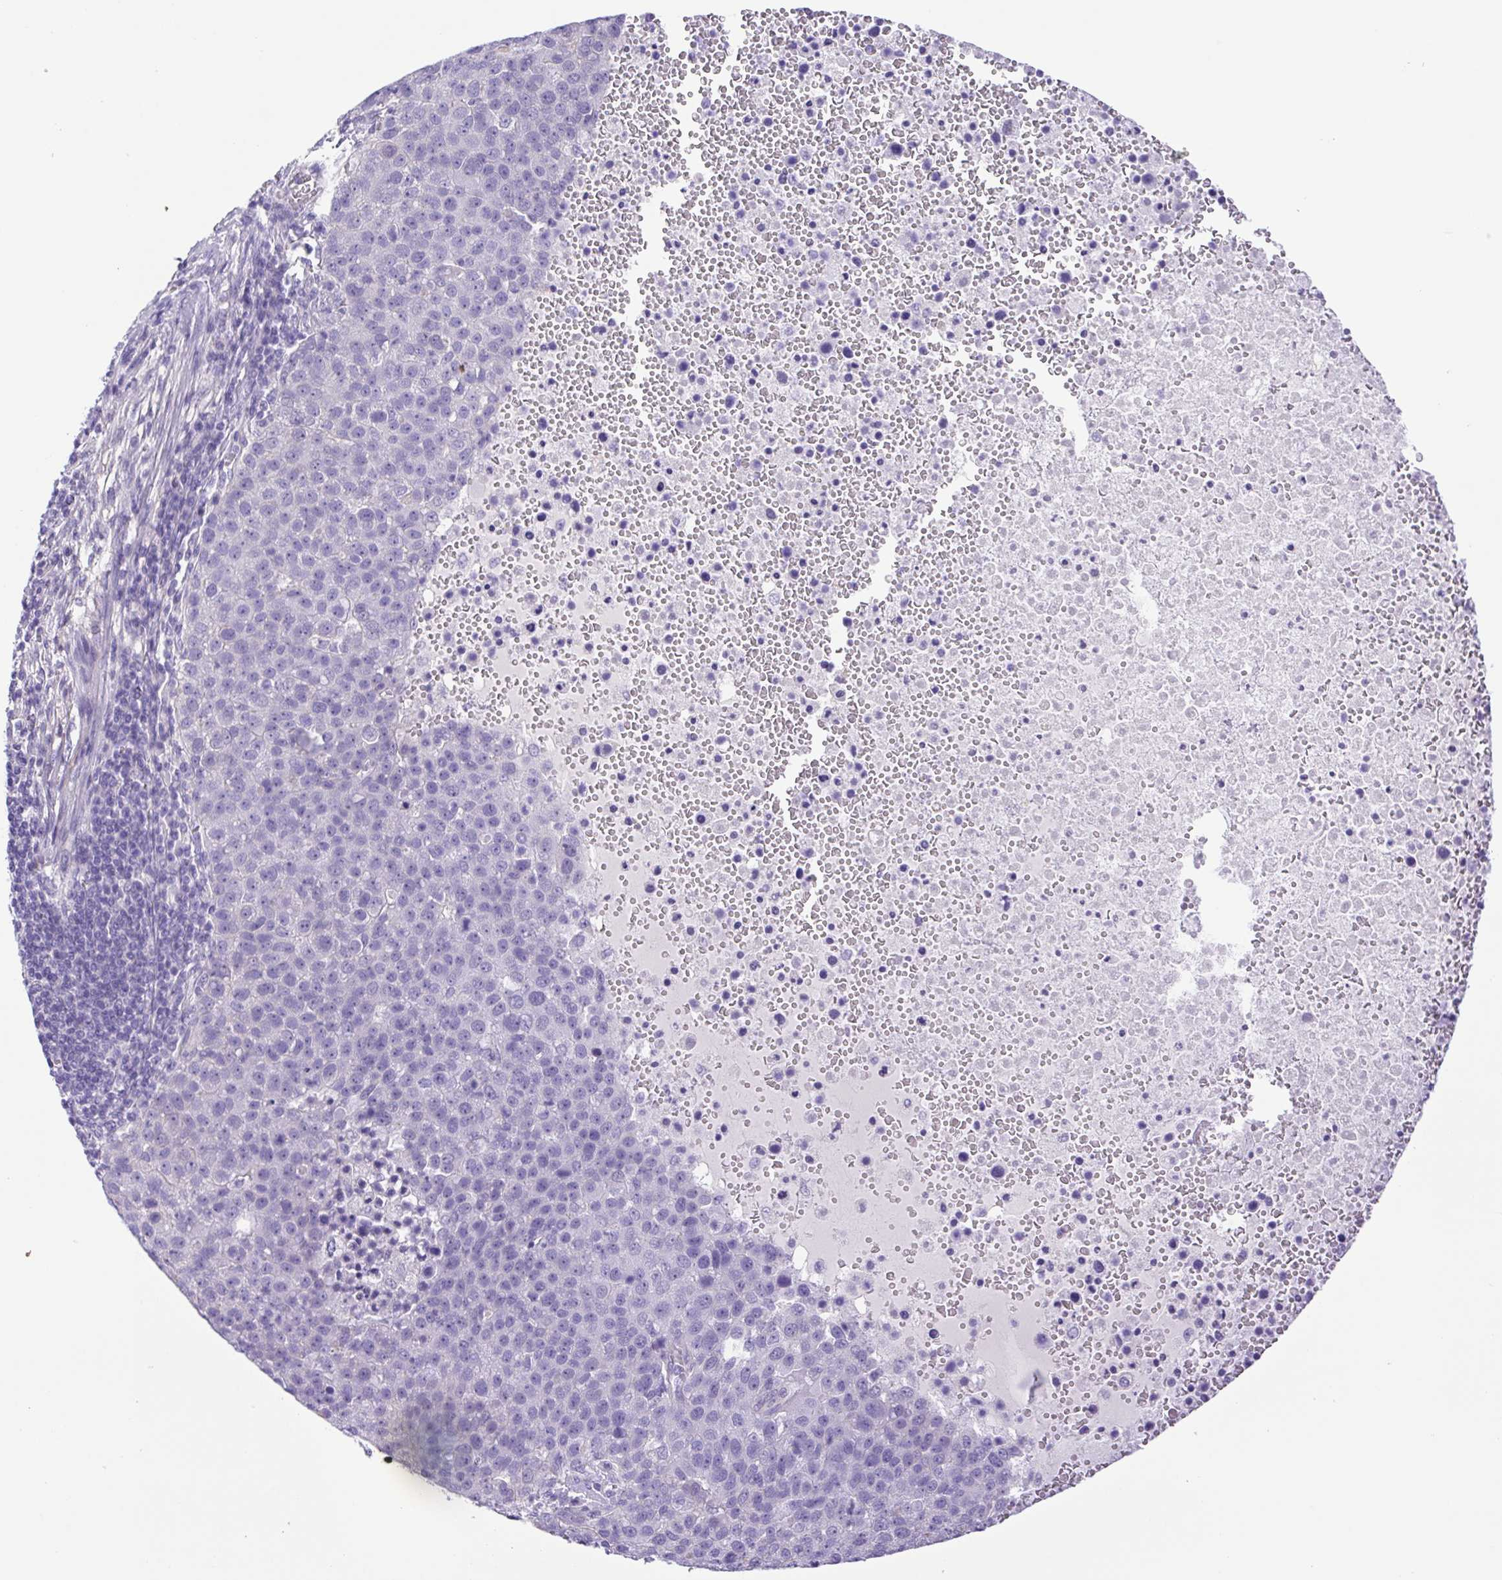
{"staining": {"intensity": "negative", "quantity": "none", "location": "none"}, "tissue": "pancreatic cancer", "cell_type": "Tumor cells", "image_type": "cancer", "snomed": [{"axis": "morphology", "description": "Adenocarcinoma, NOS"}, {"axis": "topography", "description": "Pancreas"}], "caption": "The photomicrograph shows no significant expression in tumor cells of pancreatic adenocarcinoma. The staining is performed using DAB (3,3'-diaminobenzidine) brown chromogen with nuclei counter-stained in using hematoxylin.", "gene": "CDSN", "patient": {"sex": "female", "age": 61}}